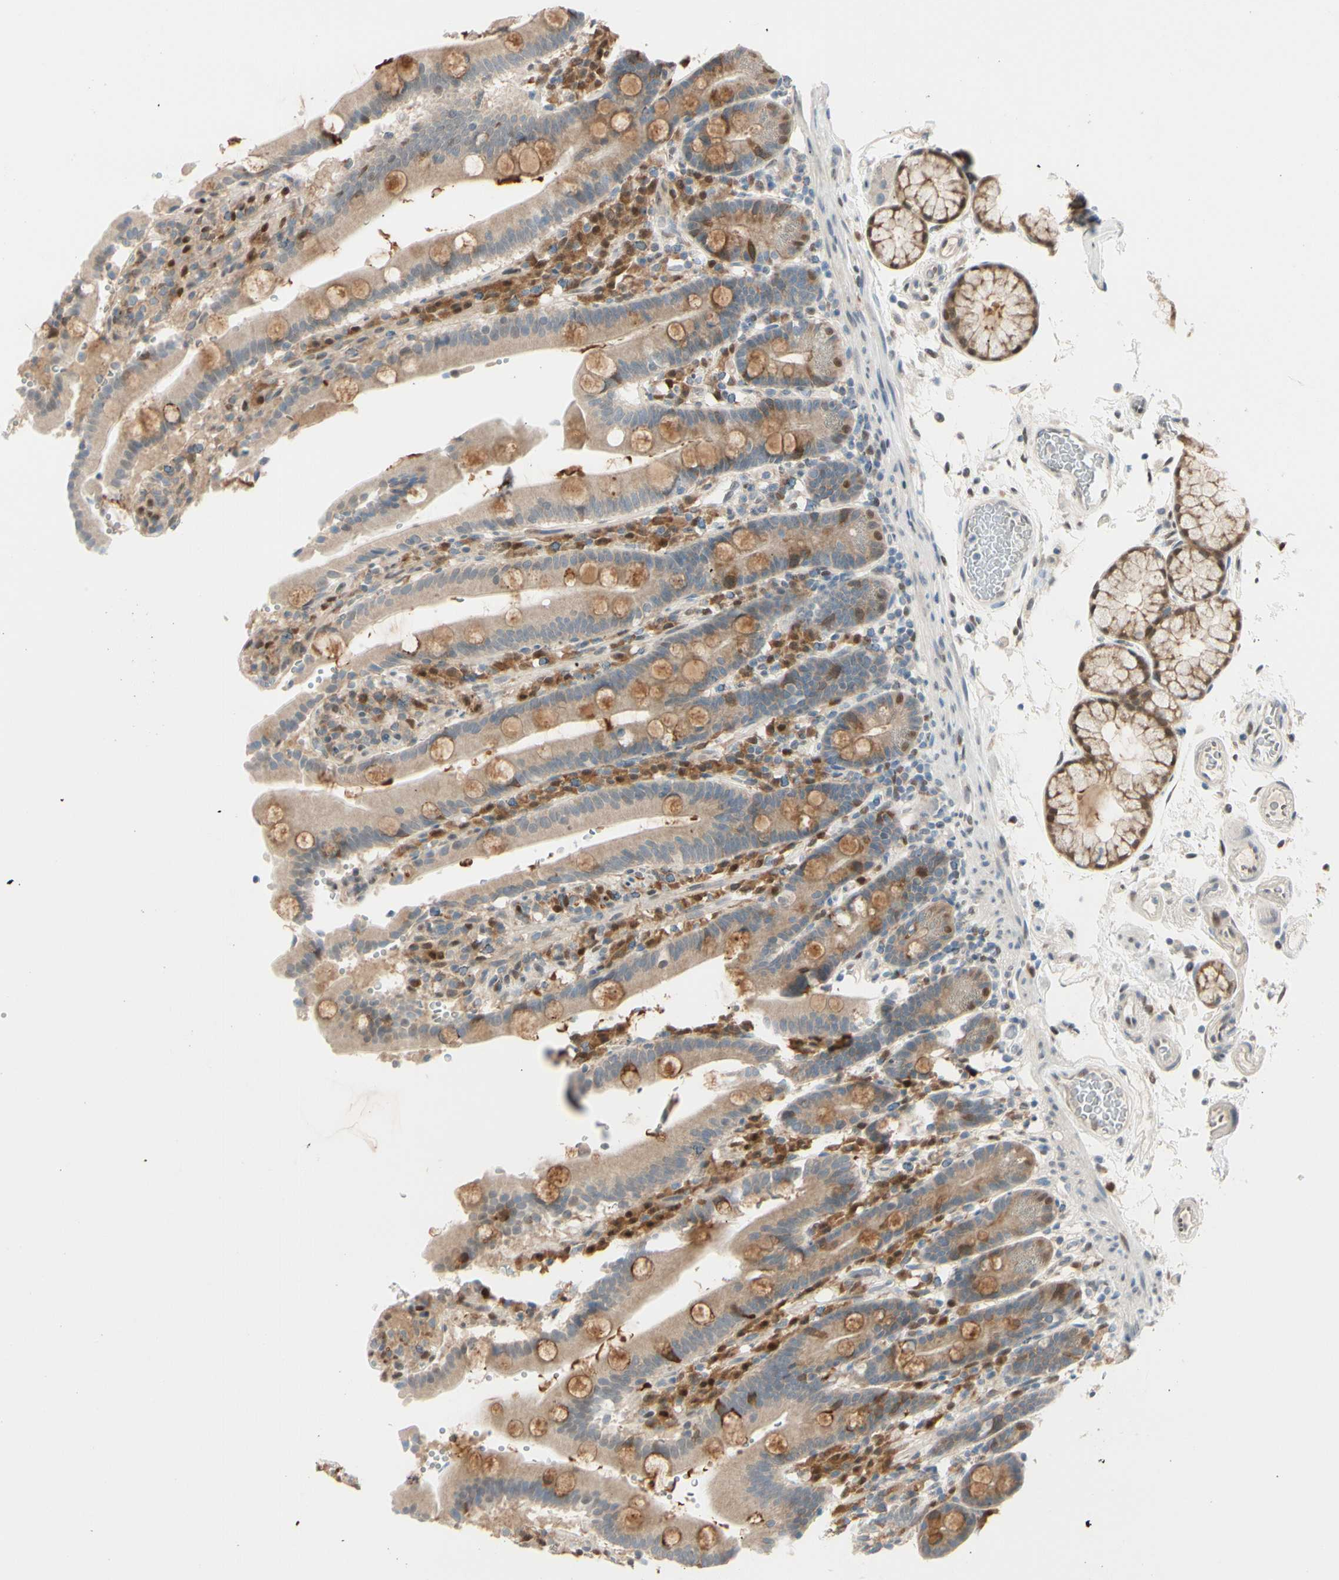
{"staining": {"intensity": "moderate", "quantity": ">75%", "location": "cytoplasmic/membranous,nuclear"}, "tissue": "duodenum", "cell_type": "Glandular cells", "image_type": "normal", "snomed": [{"axis": "morphology", "description": "Normal tissue, NOS"}, {"axis": "topography", "description": "Small intestine, NOS"}], "caption": "Immunohistochemical staining of normal duodenum displays medium levels of moderate cytoplasmic/membranous,nuclear expression in approximately >75% of glandular cells.", "gene": "PTTG1", "patient": {"sex": "female", "age": 71}}